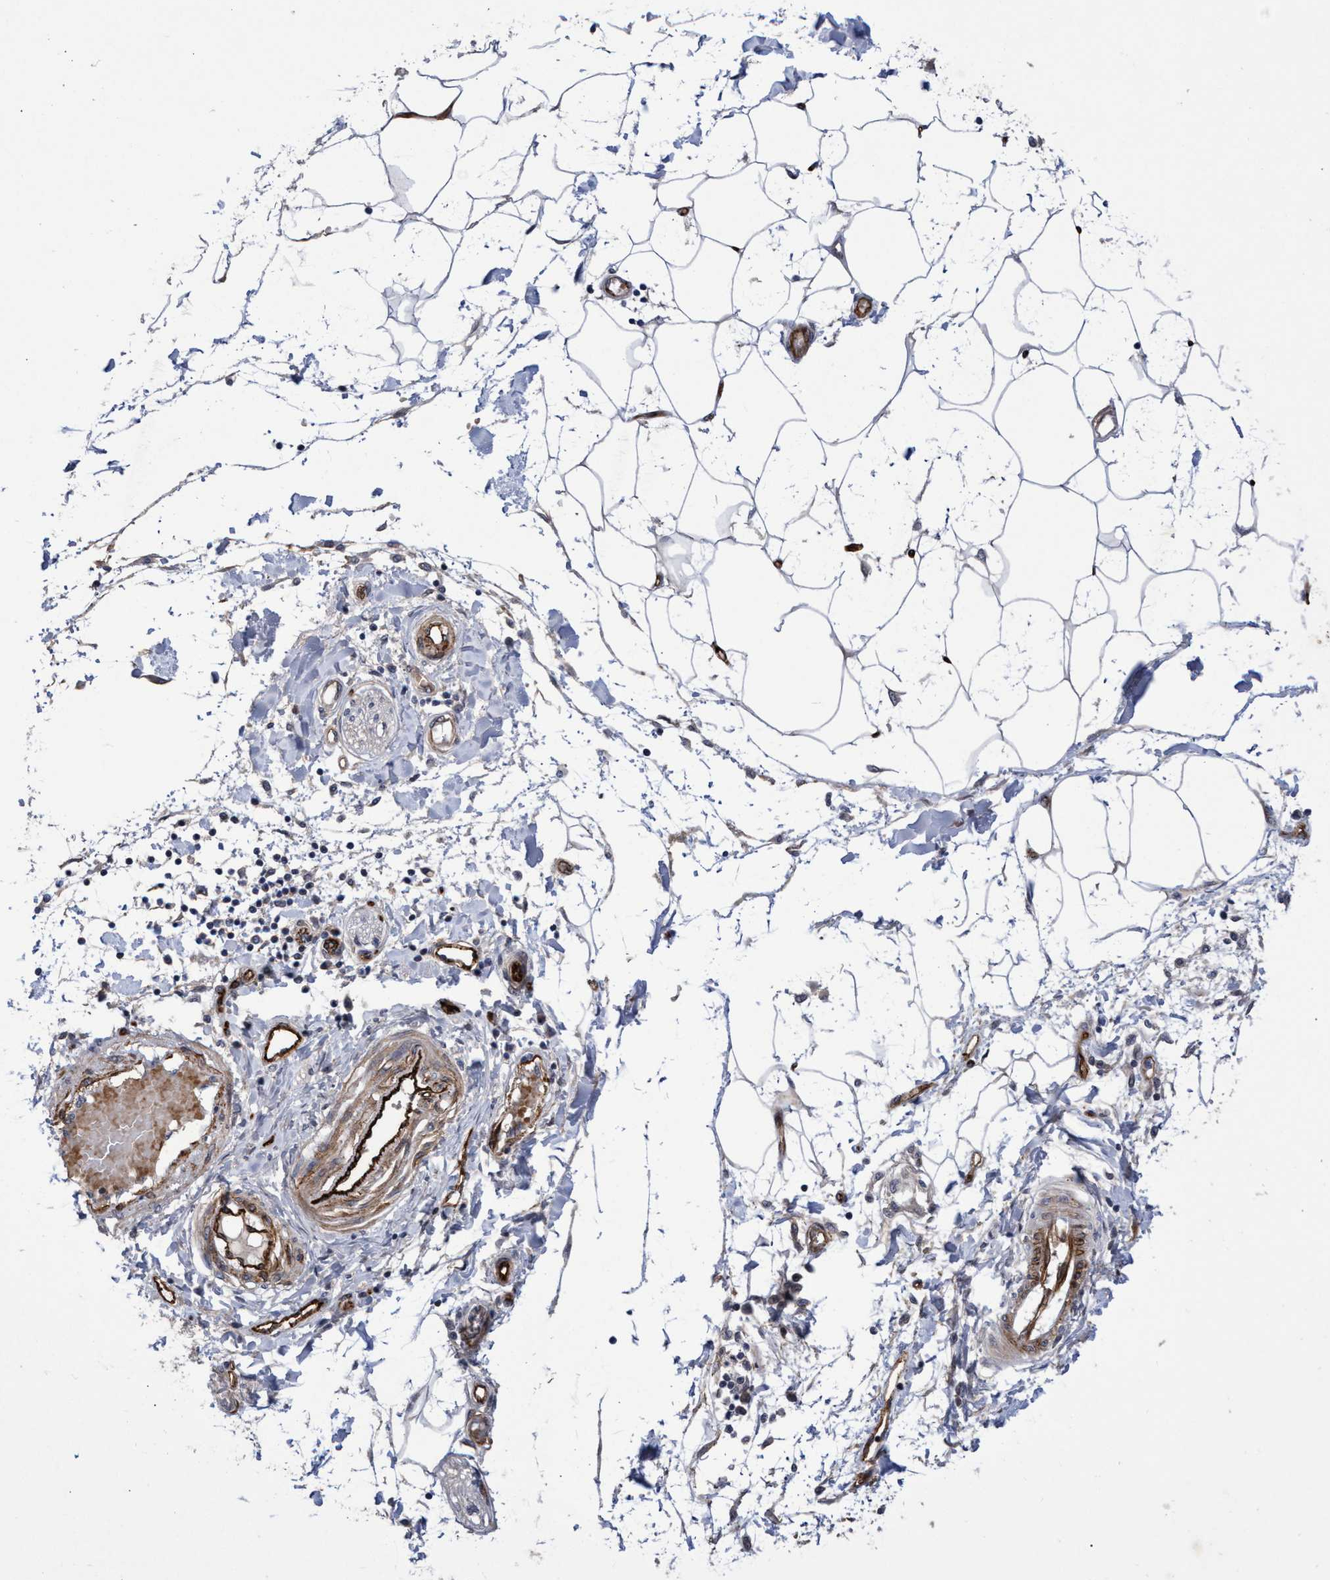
{"staining": {"intensity": "moderate", "quantity": "<25%", "location": "nuclear"}, "tissue": "adipose tissue", "cell_type": "Adipocytes", "image_type": "normal", "snomed": [{"axis": "morphology", "description": "Normal tissue, NOS"}, {"axis": "morphology", "description": "Adenocarcinoma, NOS"}, {"axis": "topography", "description": "Colon"}, {"axis": "topography", "description": "Peripheral nerve tissue"}], "caption": "Immunohistochemical staining of normal human adipose tissue shows <25% levels of moderate nuclear protein staining in approximately <25% of adipocytes. Immunohistochemistry stains the protein of interest in brown and the nuclei are stained blue.", "gene": "ZNF750", "patient": {"sex": "male", "age": 14}}